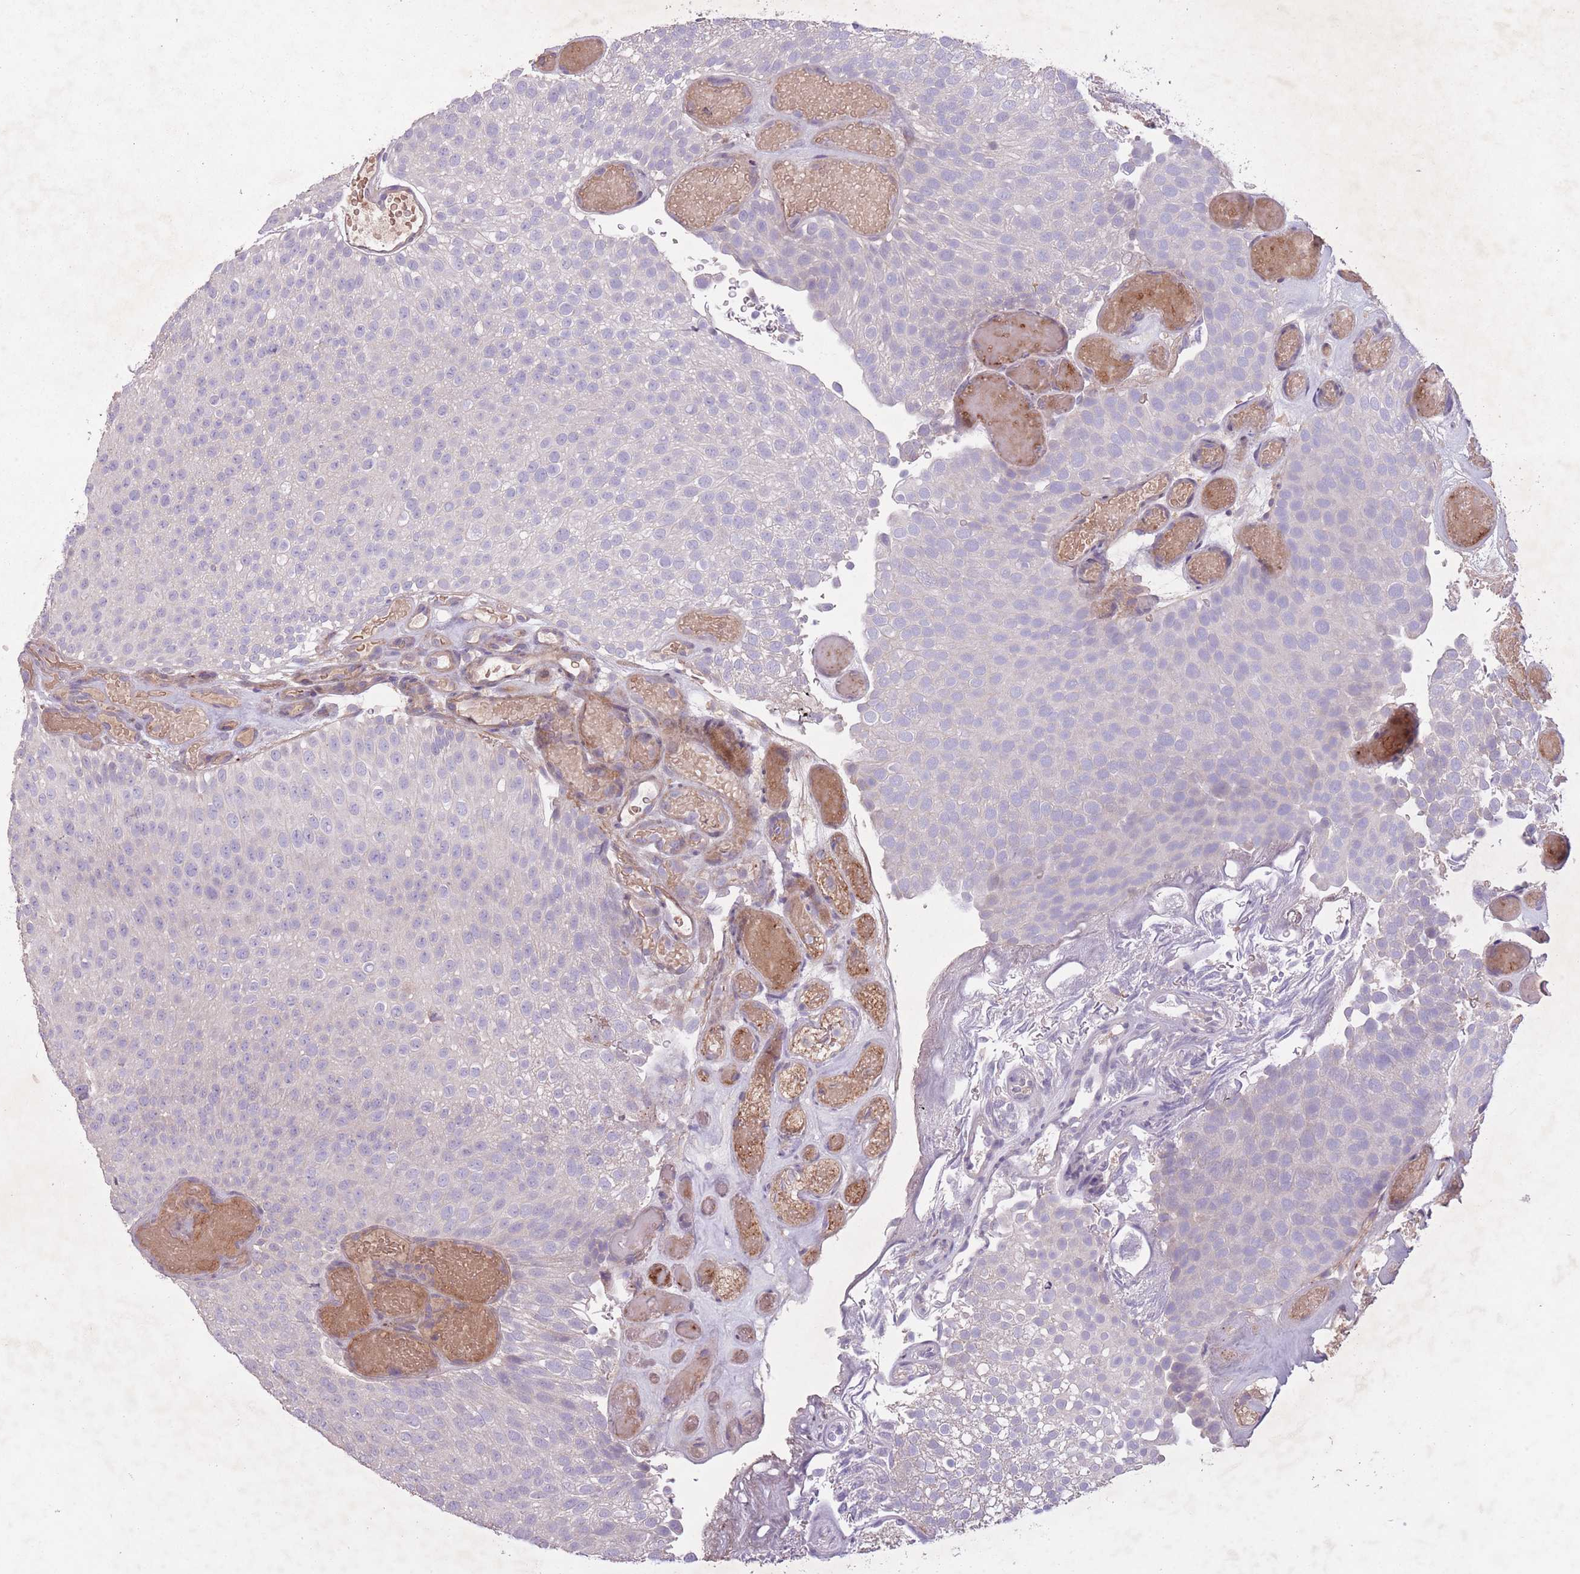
{"staining": {"intensity": "negative", "quantity": "none", "location": "none"}, "tissue": "urothelial cancer", "cell_type": "Tumor cells", "image_type": "cancer", "snomed": [{"axis": "morphology", "description": "Urothelial carcinoma, Low grade"}, {"axis": "topography", "description": "Urinary bladder"}], "caption": "The IHC image has no significant staining in tumor cells of urothelial cancer tissue.", "gene": "OR2V2", "patient": {"sex": "male", "age": 78}}